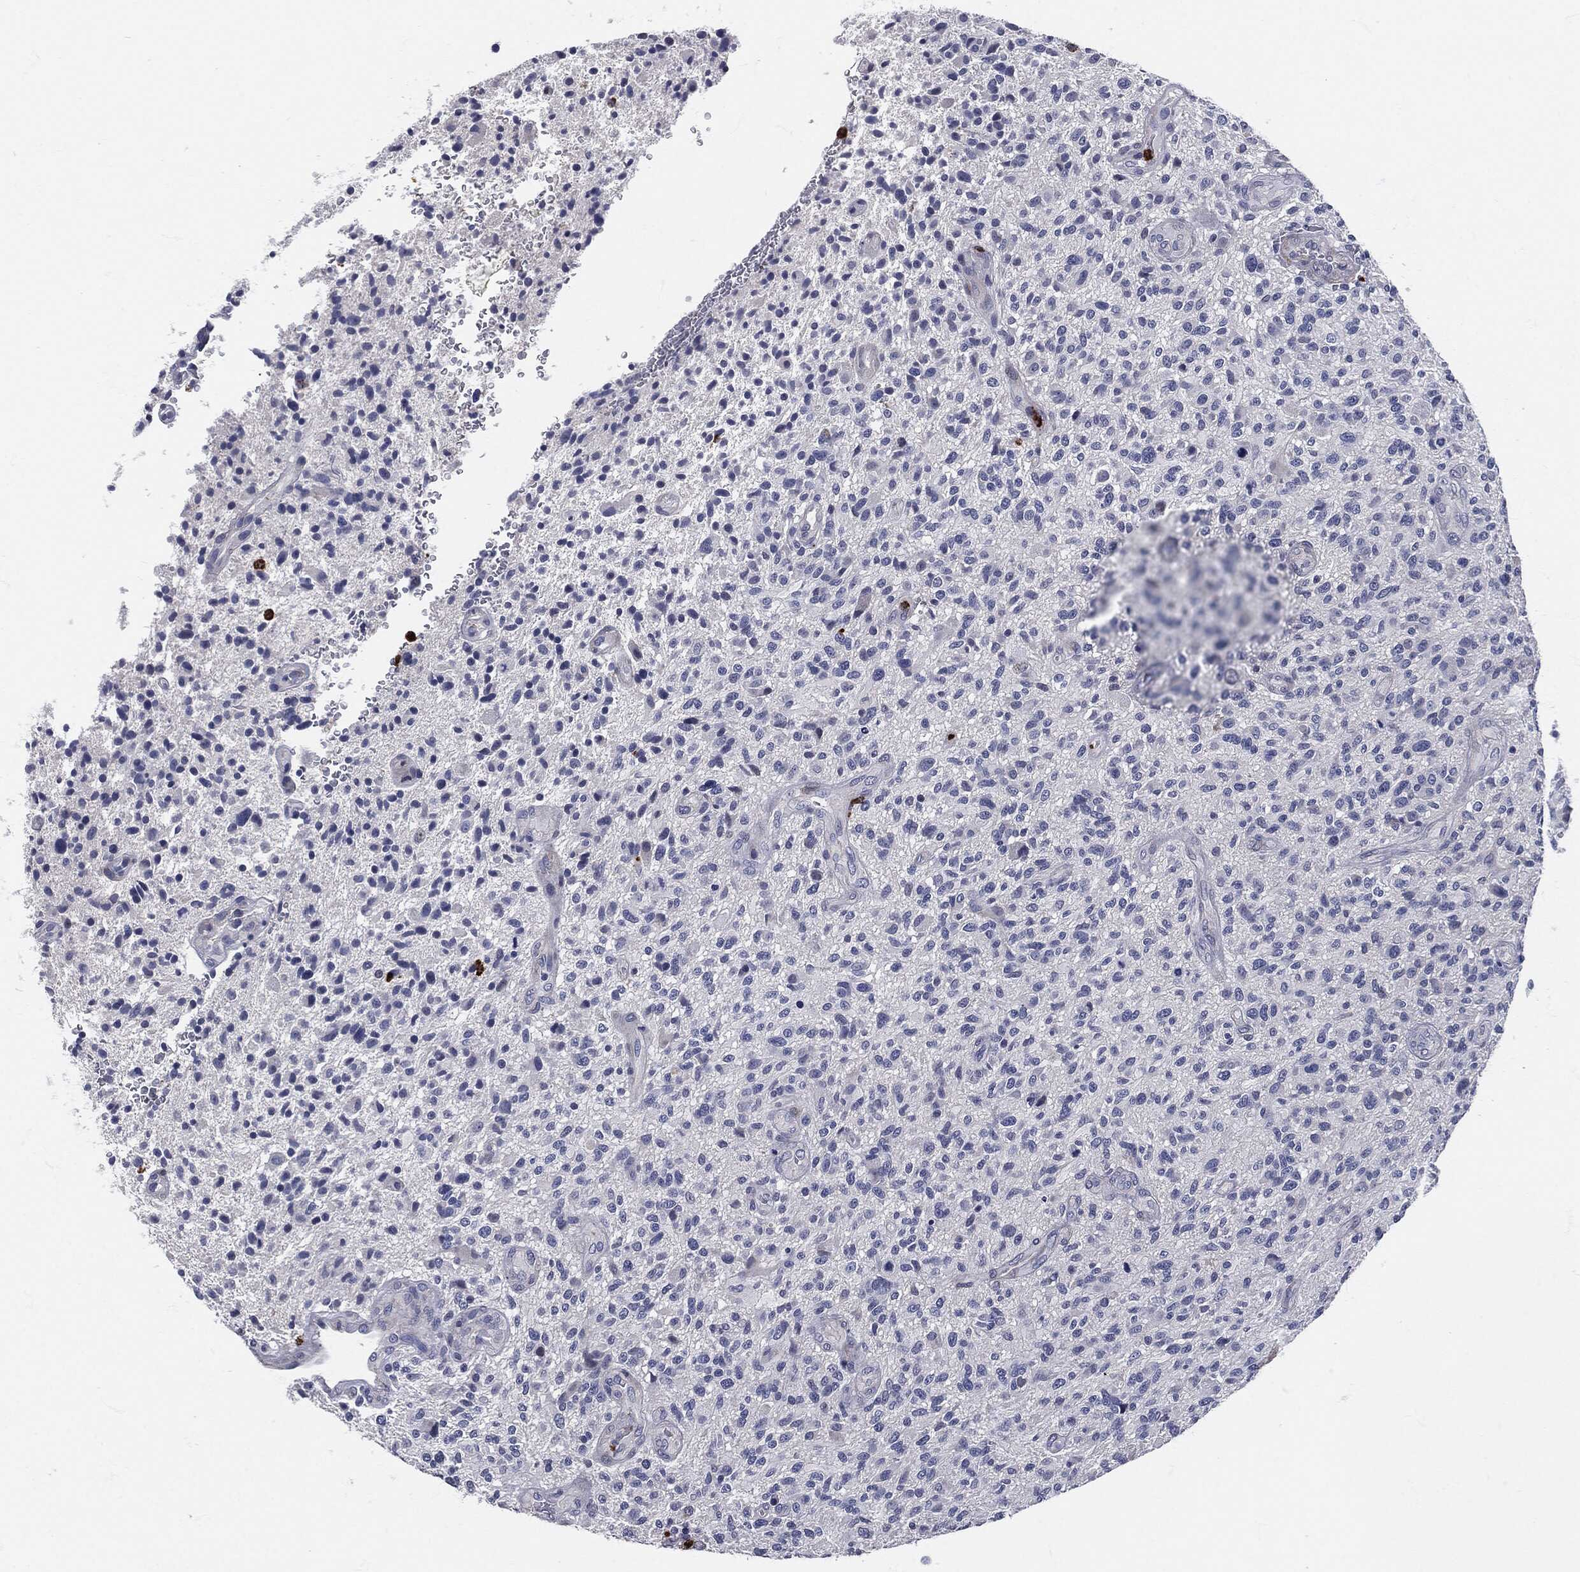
{"staining": {"intensity": "negative", "quantity": "none", "location": "none"}, "tissue": "glioma", "cell_type": "Tumor cells", "image_type": "cancer", "snomed": [{"axis": "morphology", "description": "Glioma, malignant, High grade"}, {"axis": "topography", "description": "Brain"}], "caption": "Tumor cells are negative for protein expression in human glioma.", "gene": "MPO", "patient": {"sex": "male", "age": 47}}